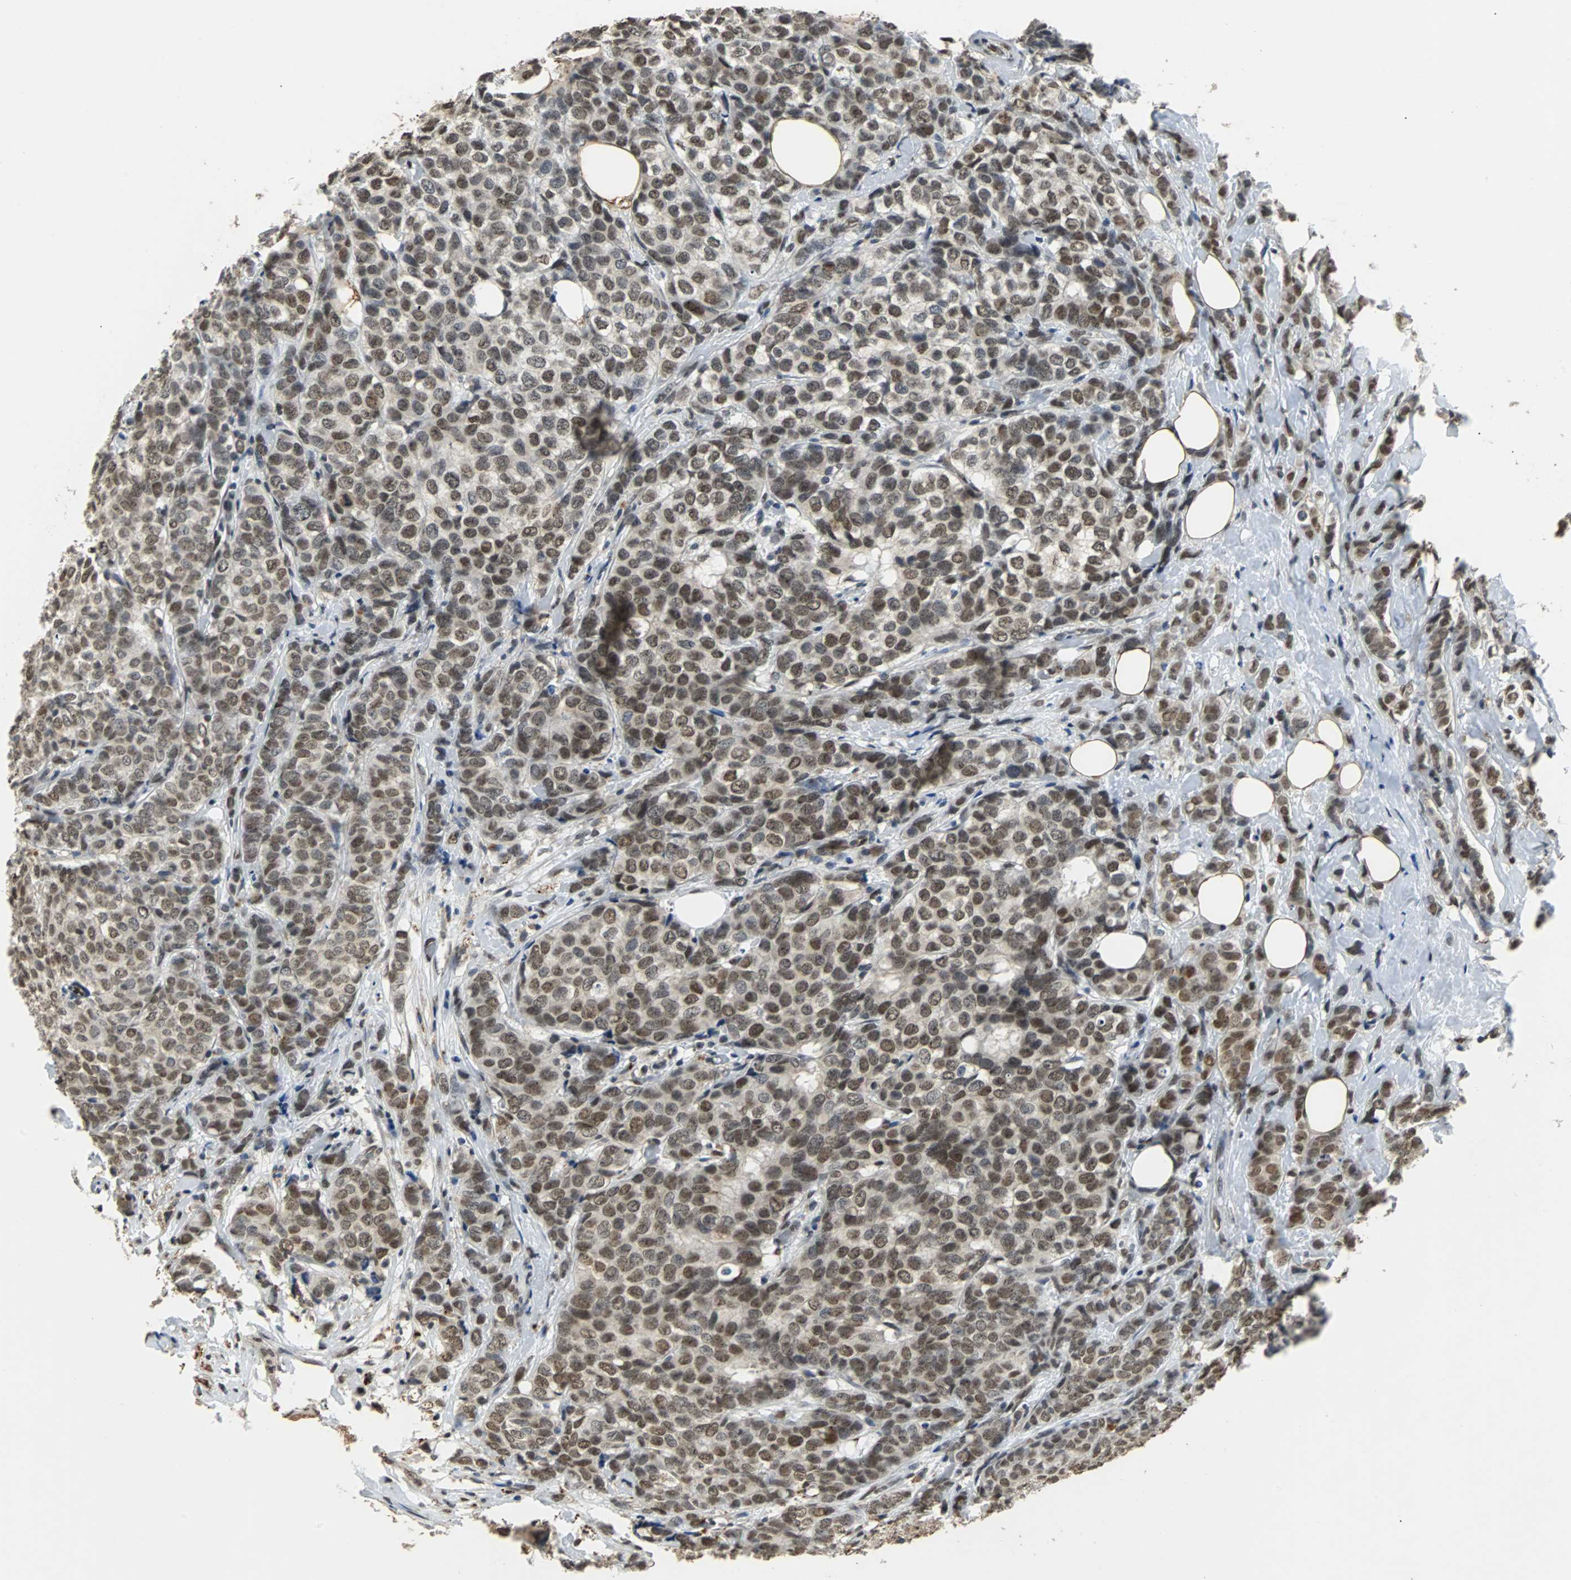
{"staining": {"intensity": "moderate", "quantity": ">75%", "location": "nuclear"}, "tissue": "breast cancer", "cell_type": "Tumor cells", "image_type": "cancer", "snomed": [{"axis": "morphology", "description": "Lobular carcinoma"}, {"axis": "topography", "description": "Breast"}], "caption": "An immunohistochemistry micrograph of tumor tissue is shown. Protein staining in brown shows moderate nuclear positivity in lobular carcinoma (breast) within tumor cells. The staining is performed using DAB (3,3'-diaminobenzidine) brown chromogen to label protein expression. The nuclei are counter-stained blue using hematoxylin.", "gene": "PHC1", "patient": {"sex": "female", "age": 60}}